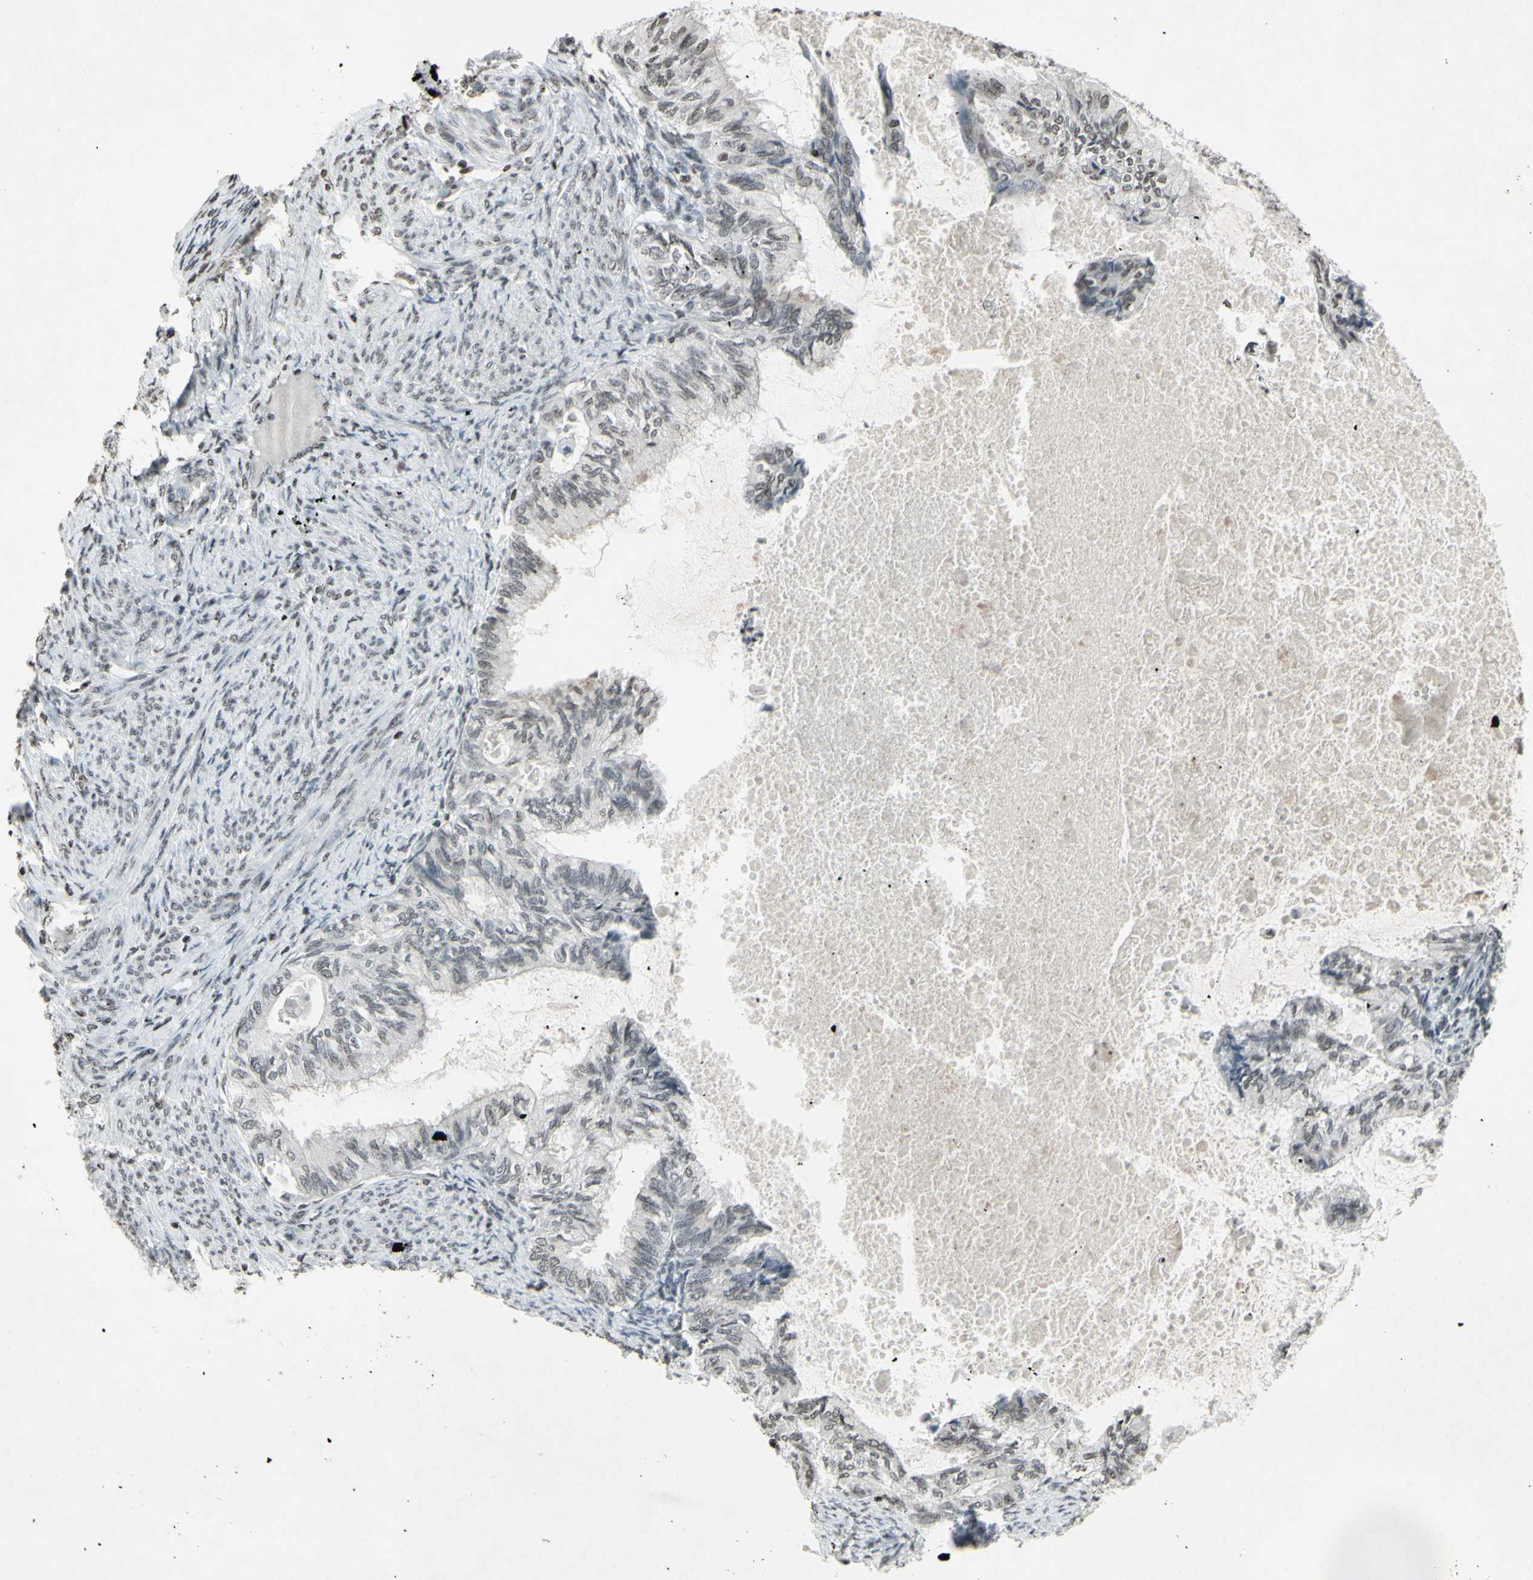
{"staining": {"intensity": "negative", "quantity": "none", "location": "none"}, "tissue": "cervical cancer", "cell_type": "Tumor cells", "image_type": "cancer", "snomed": [{"axis": "morphology", "description": "Normal tissue, NOS"}, {"axis": "morphology", "description": "Adenocarcinoma, NOS"}, {"axis": "topography", "description": "Cervix"}, {"axis": "topography", "description": "Endometrium"}], "caption": "Tumor cells are negative for protein expression in human adenocarcinoma (cervical).", "gene": "CD79B", "patient": {"sex": "female", "age": 86}}